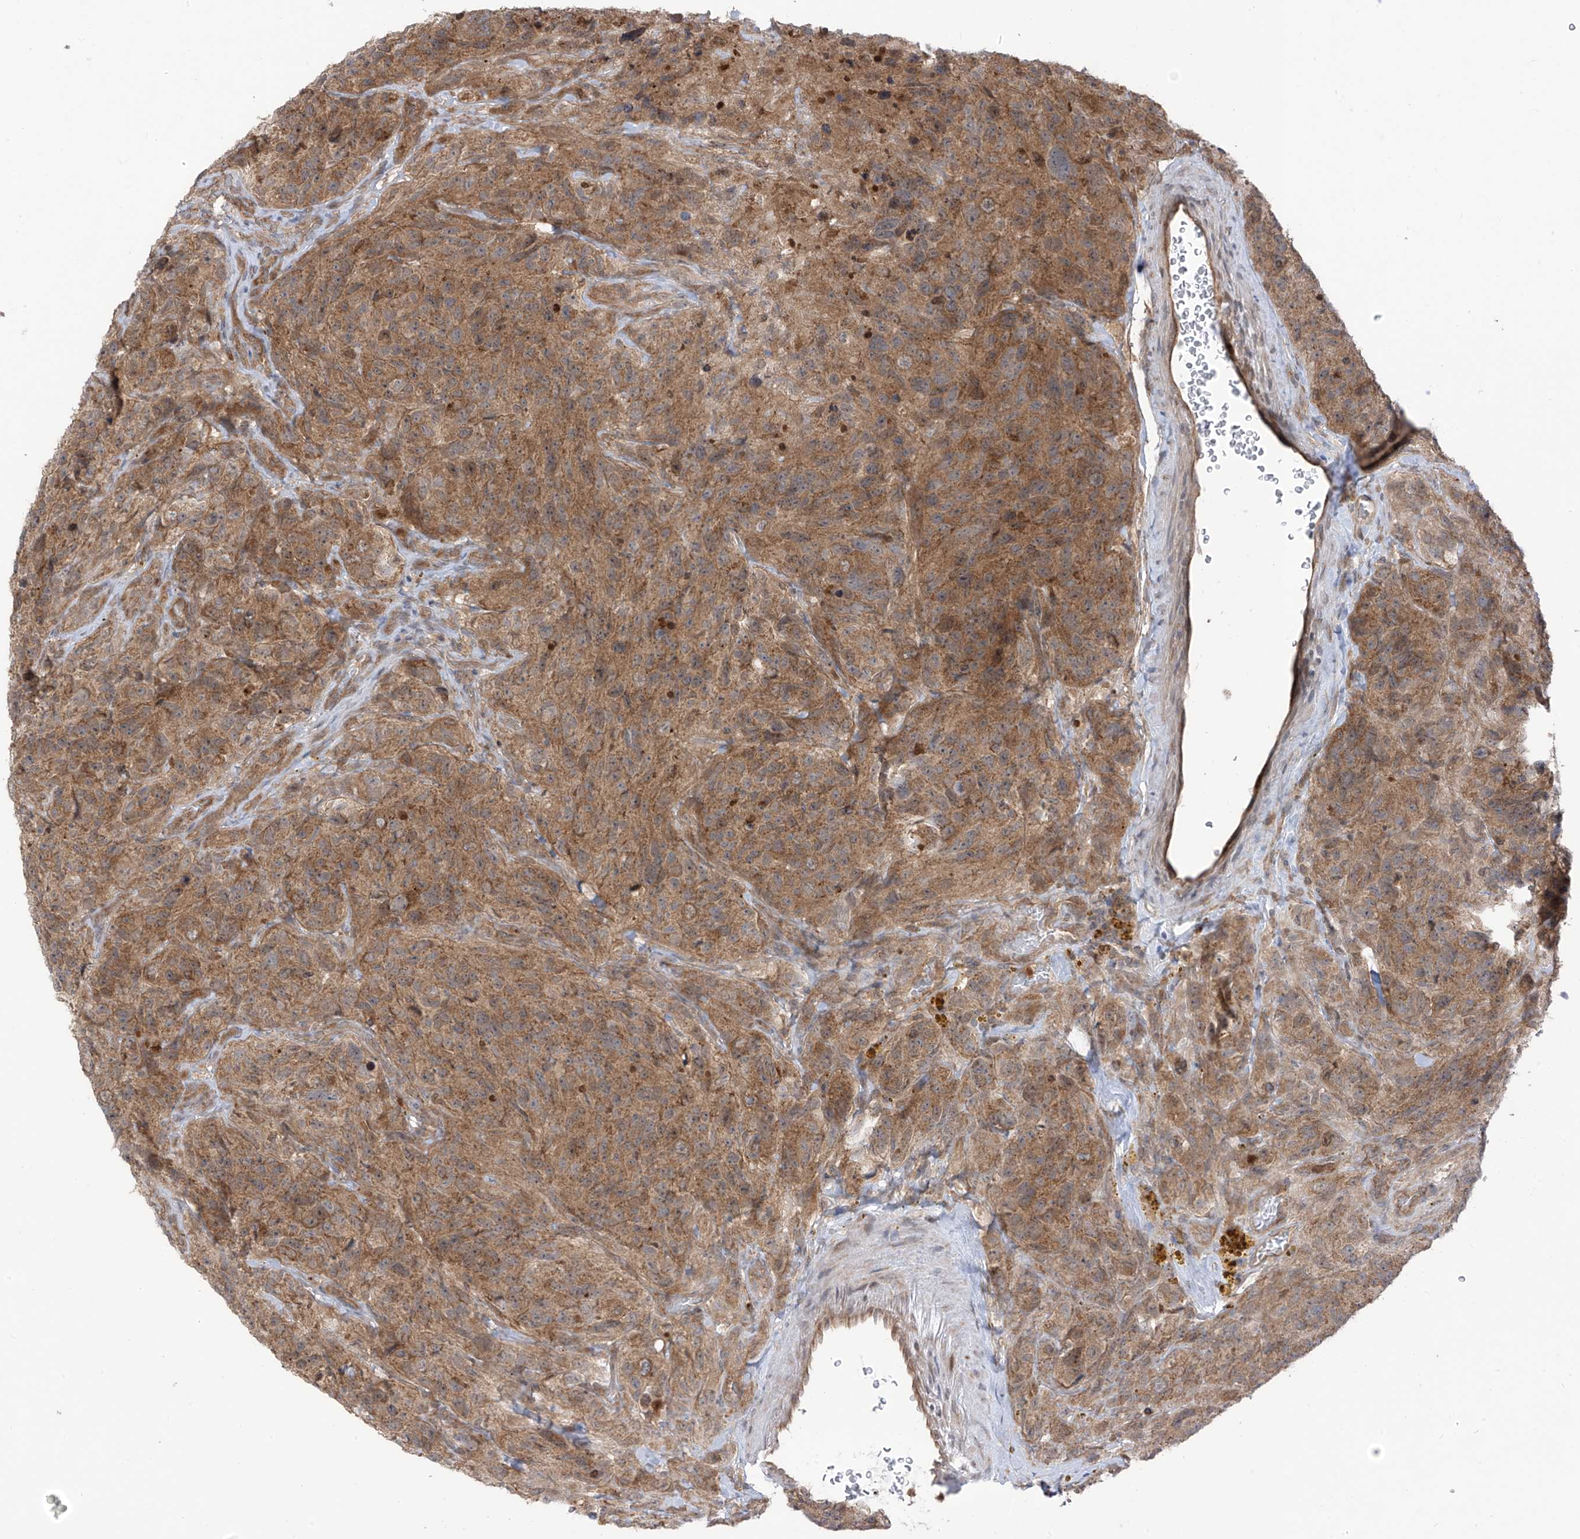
{"staining": {"intensity": "moderate", "quantity": ">75%", "location": "cytoplasmic/membranous"}, "tissue": "glioma", "cell_type": "Tumor cells", "image_type": "cancer", "snomed": [{"axis": "morphology", "description": "Glioma, malignant, High grade"}, {"axis": "topography", "description": "Brain"}], "caption": "Immunohistochemical staining of human glioma exhibits medium levels of moderate cytoplasmic/membranous protein staining in approximately >75% of tumor cells. The staining was performed using DAB (3,3'-diaminobenzidine), with brown indicating positive protein expression. Nuclei are stained blue with hematoxylin.", "gene": "PDE11A", "patient": {"sex": "male", "age": 69}}